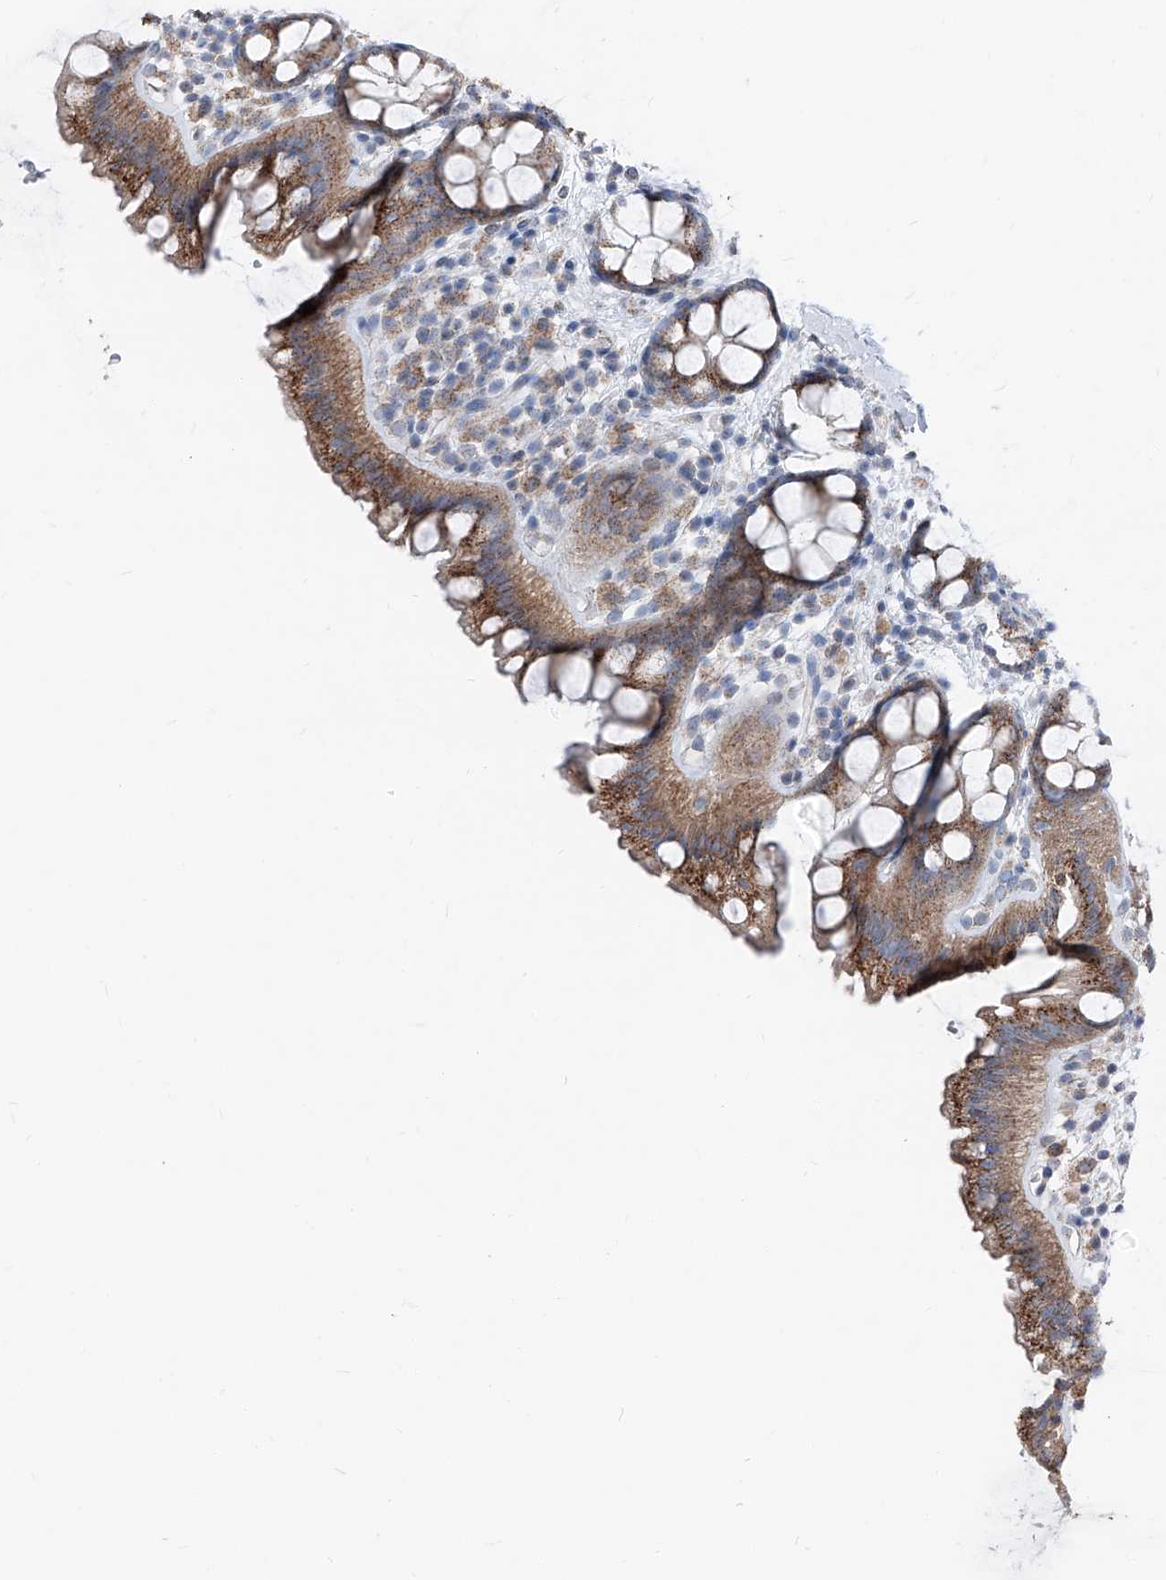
{"staining": {"intensity": "moderate", "quantity": ">75%", "location": "cytoplasmic/membranous"}, "tissue": "rectum", "cell_type": "Glandular cells", "image_type": "normal", "snomed": [{"axis": "morphology", "description": "Normal tissue, NOS"}, {"axis": "topography", "description": "Rectum"}], "caption": "Immunohistochemistry micrograph of unremarkable rectum: human rectum stained using IHC exhibits medium levels of moderate protein expression localized specifically in the cytoplasmic/membranous of glandular cells, appearing as a cytoplasmic/membranous brown color.", "gene": "AGPS", "patient": {"sex": "female", "age": 65}}